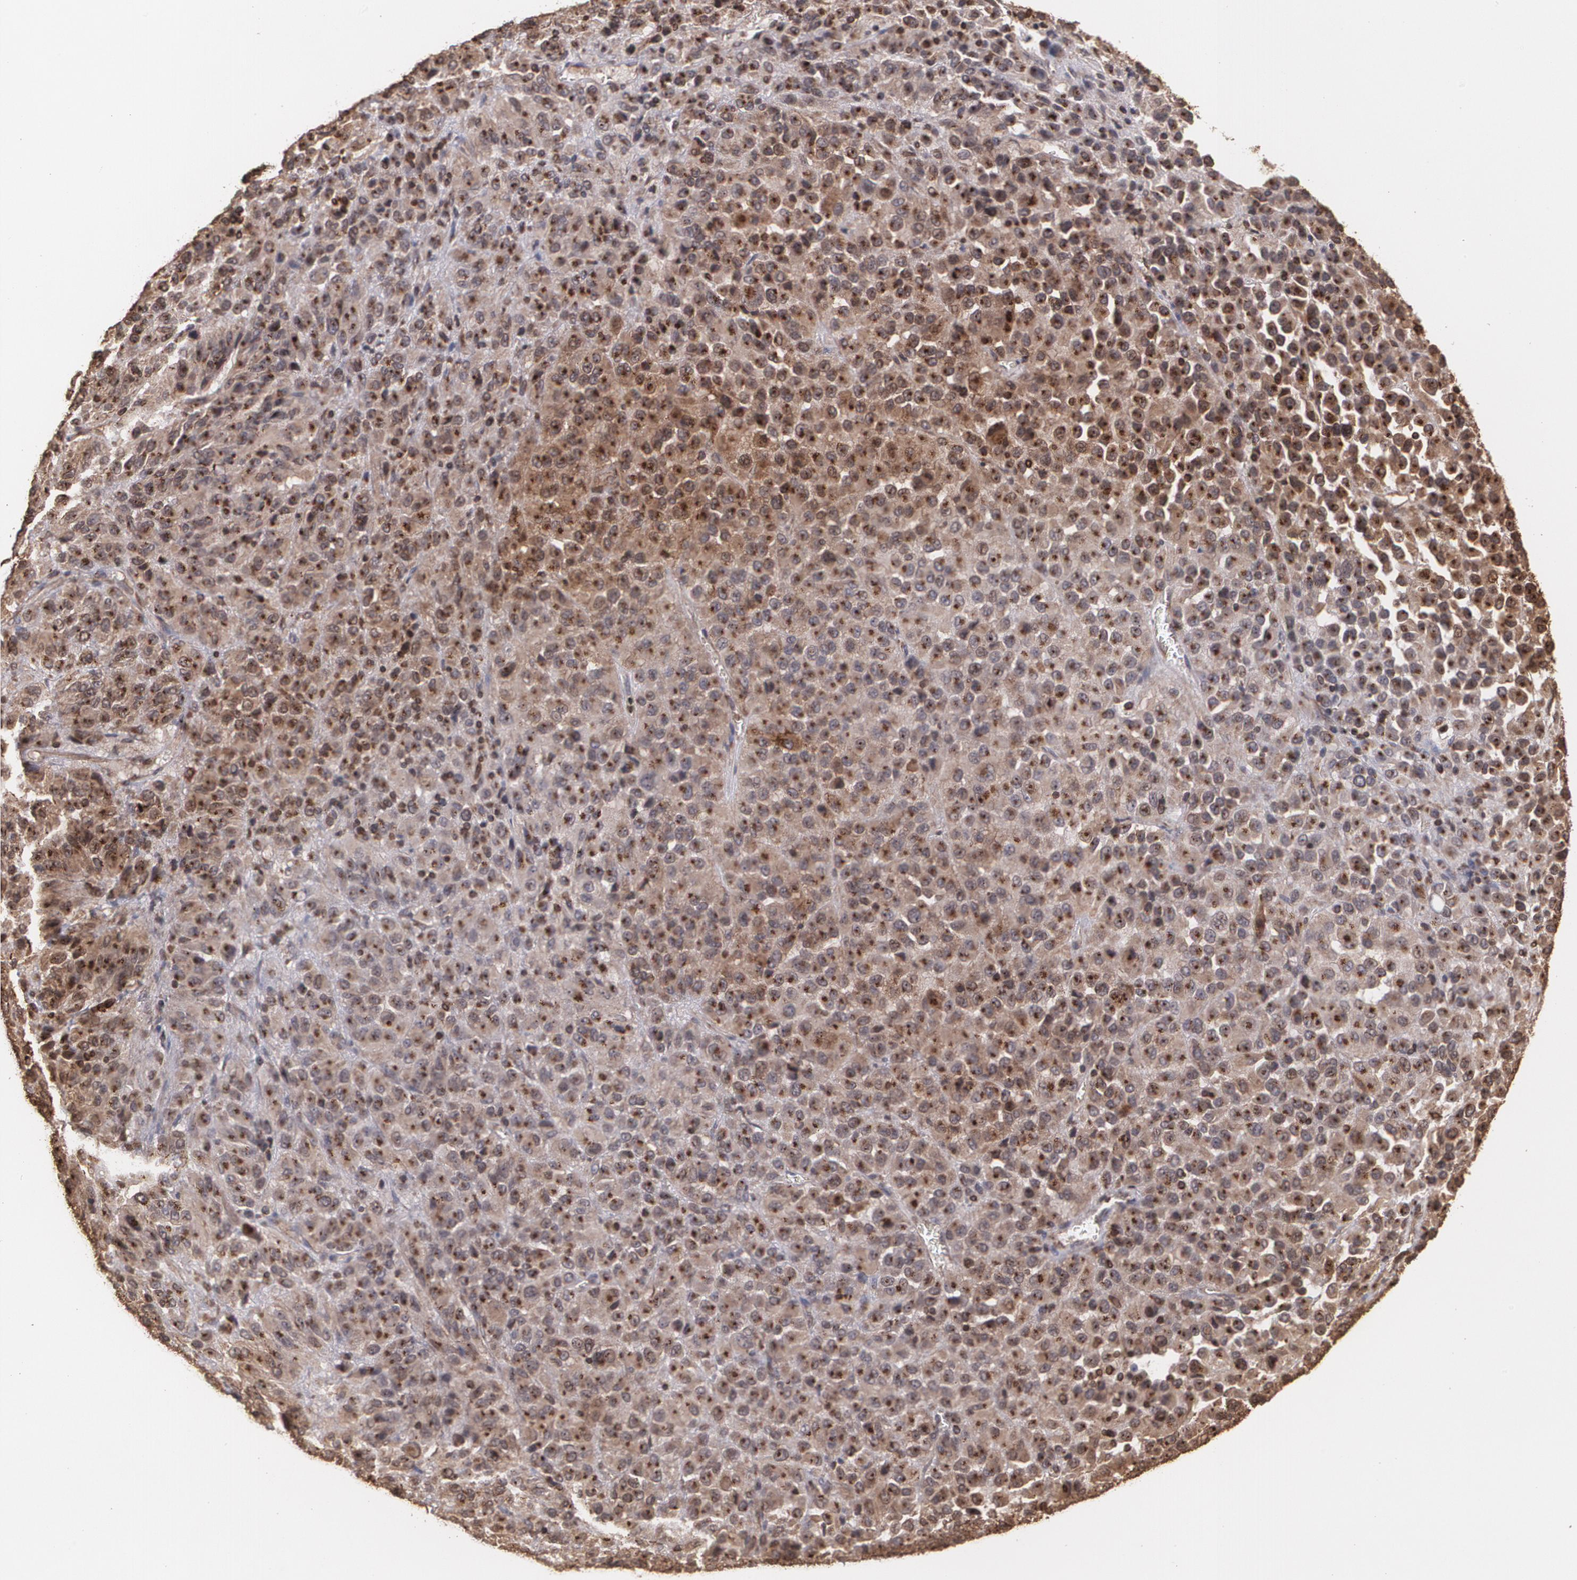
{"staining": {"intensity": "moderate", "quantity": ">75%", "location": "cytoplasmic/membranous"}, "tissue": "melanoma", "cell_type": "Tumor cells", "image_type": "cancer", "snomed": [{"axis": "morphology", "description": "Malignant melanoma, Metastatic site"}, {"axis": "topography", "description": "Lung"}], "caption": "High-magnification brightfield microscopy of melanoma stained with DAB (brown) and counterstained with hematoxylin (blue). tumor cells exhibit moderate cytoplasmic/membranous expression is seen in approximately>75% of cells. Immunohistochemistry stains the protein of interest in brown and the nuclei are stained blue.", "gene": "TRIP11", "patient": {"sex": "male", "age": 64}}